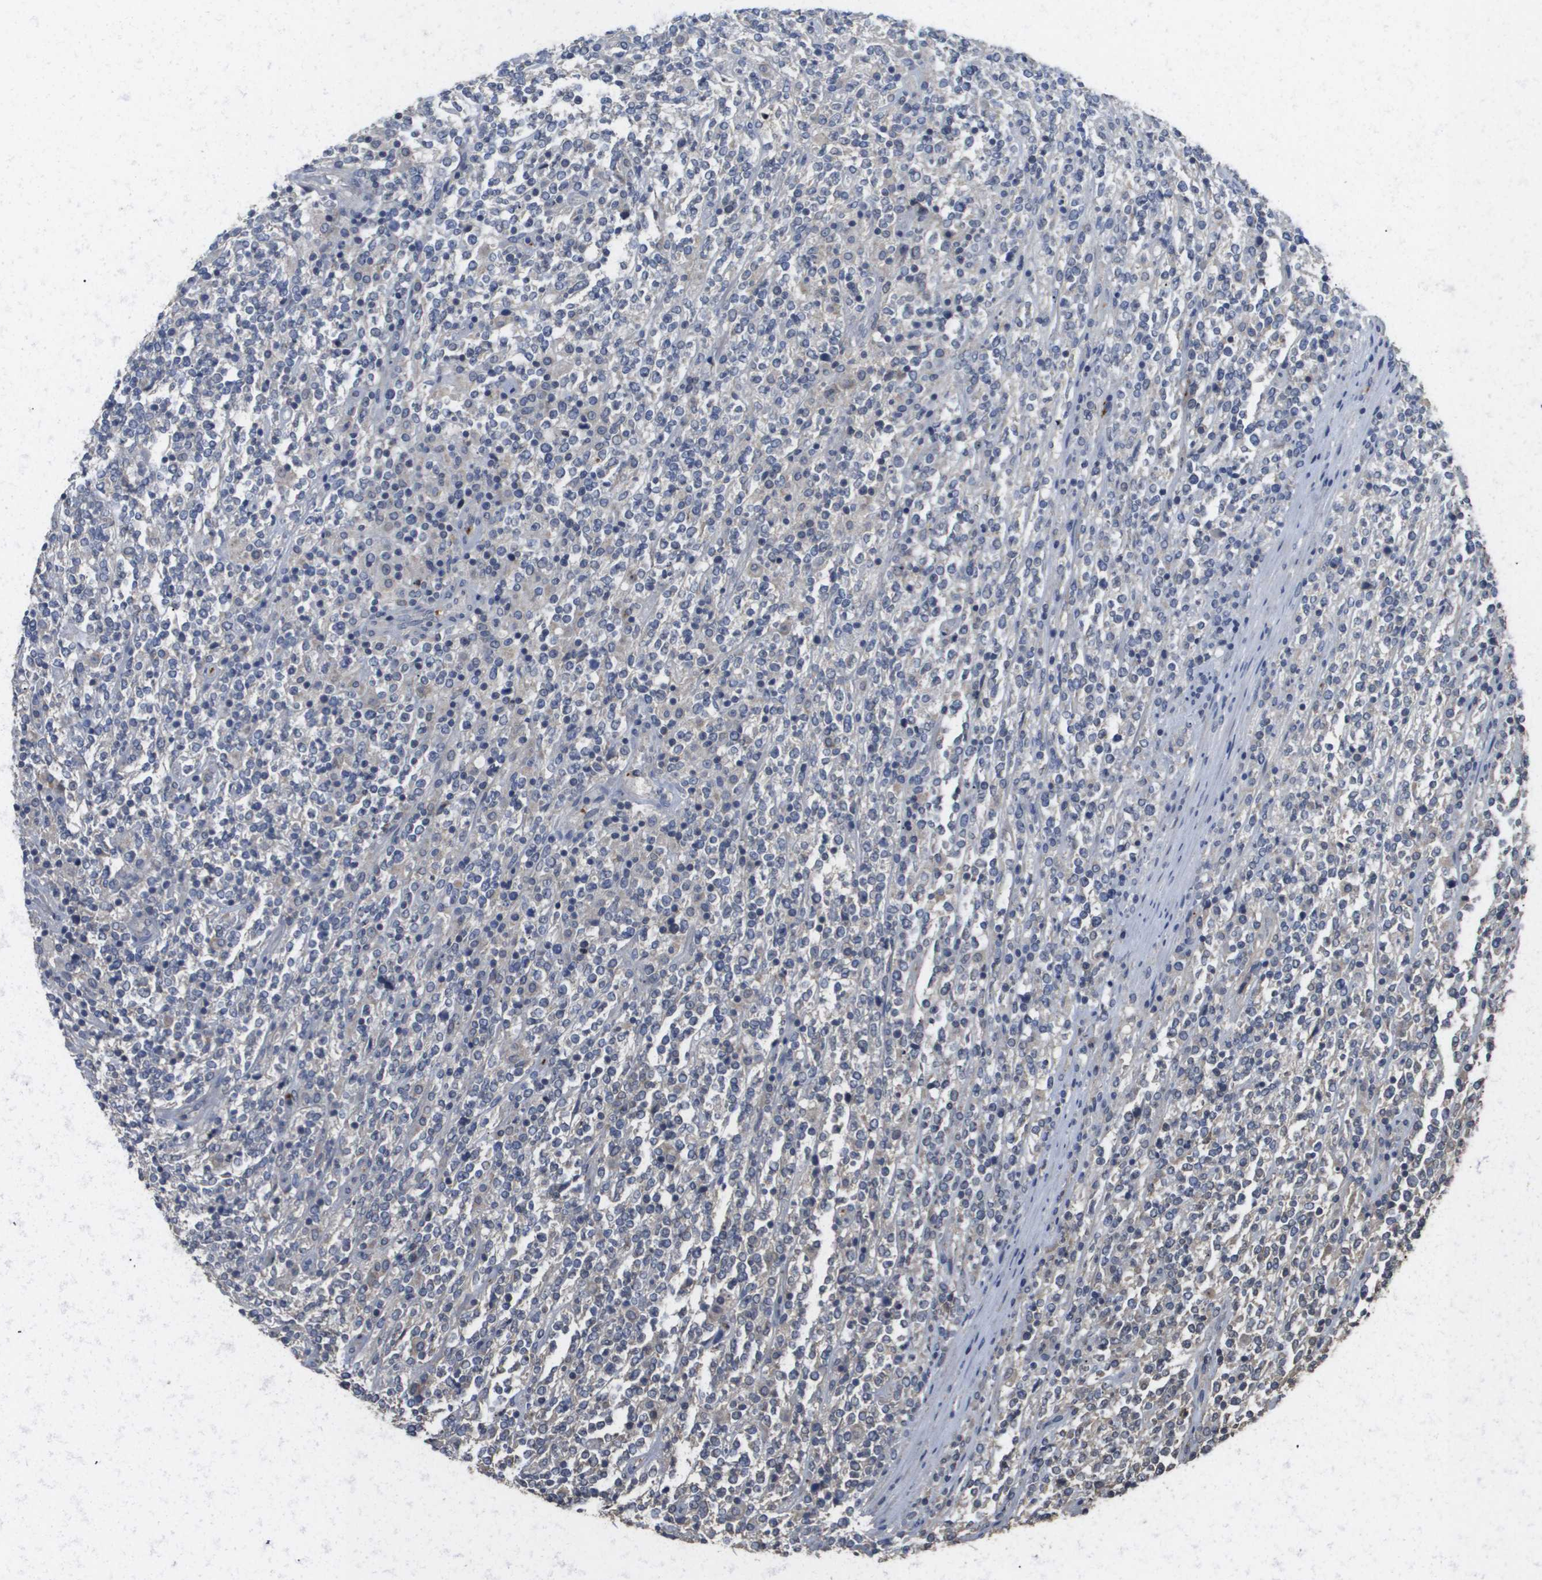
{"staining": {"intensity": "negative", "quantity": "none", "location": "none"}, "tissue": "lymphoma", "cell_type": "Tumor cells", "image_type": "cancer", "snomed": [{"axis": "morphology", "description": "Malignant lymphoma, non-Hodgkin's type, High grade"}, {"axis": "topography", "description": "Soft tissue"}], "caption": "This is a micrograph of immunohistochemistry staining of malignant lymphoma, non-Hodgkin's type (high-grade), which shows no expression in tumor cells. (DAB (3,3'-diaminobenzidine) IHC visualized using brightfield microscopy, high magnification).", "gene": "RAB27B", "patient": {"sex": "male", "age": 18}}